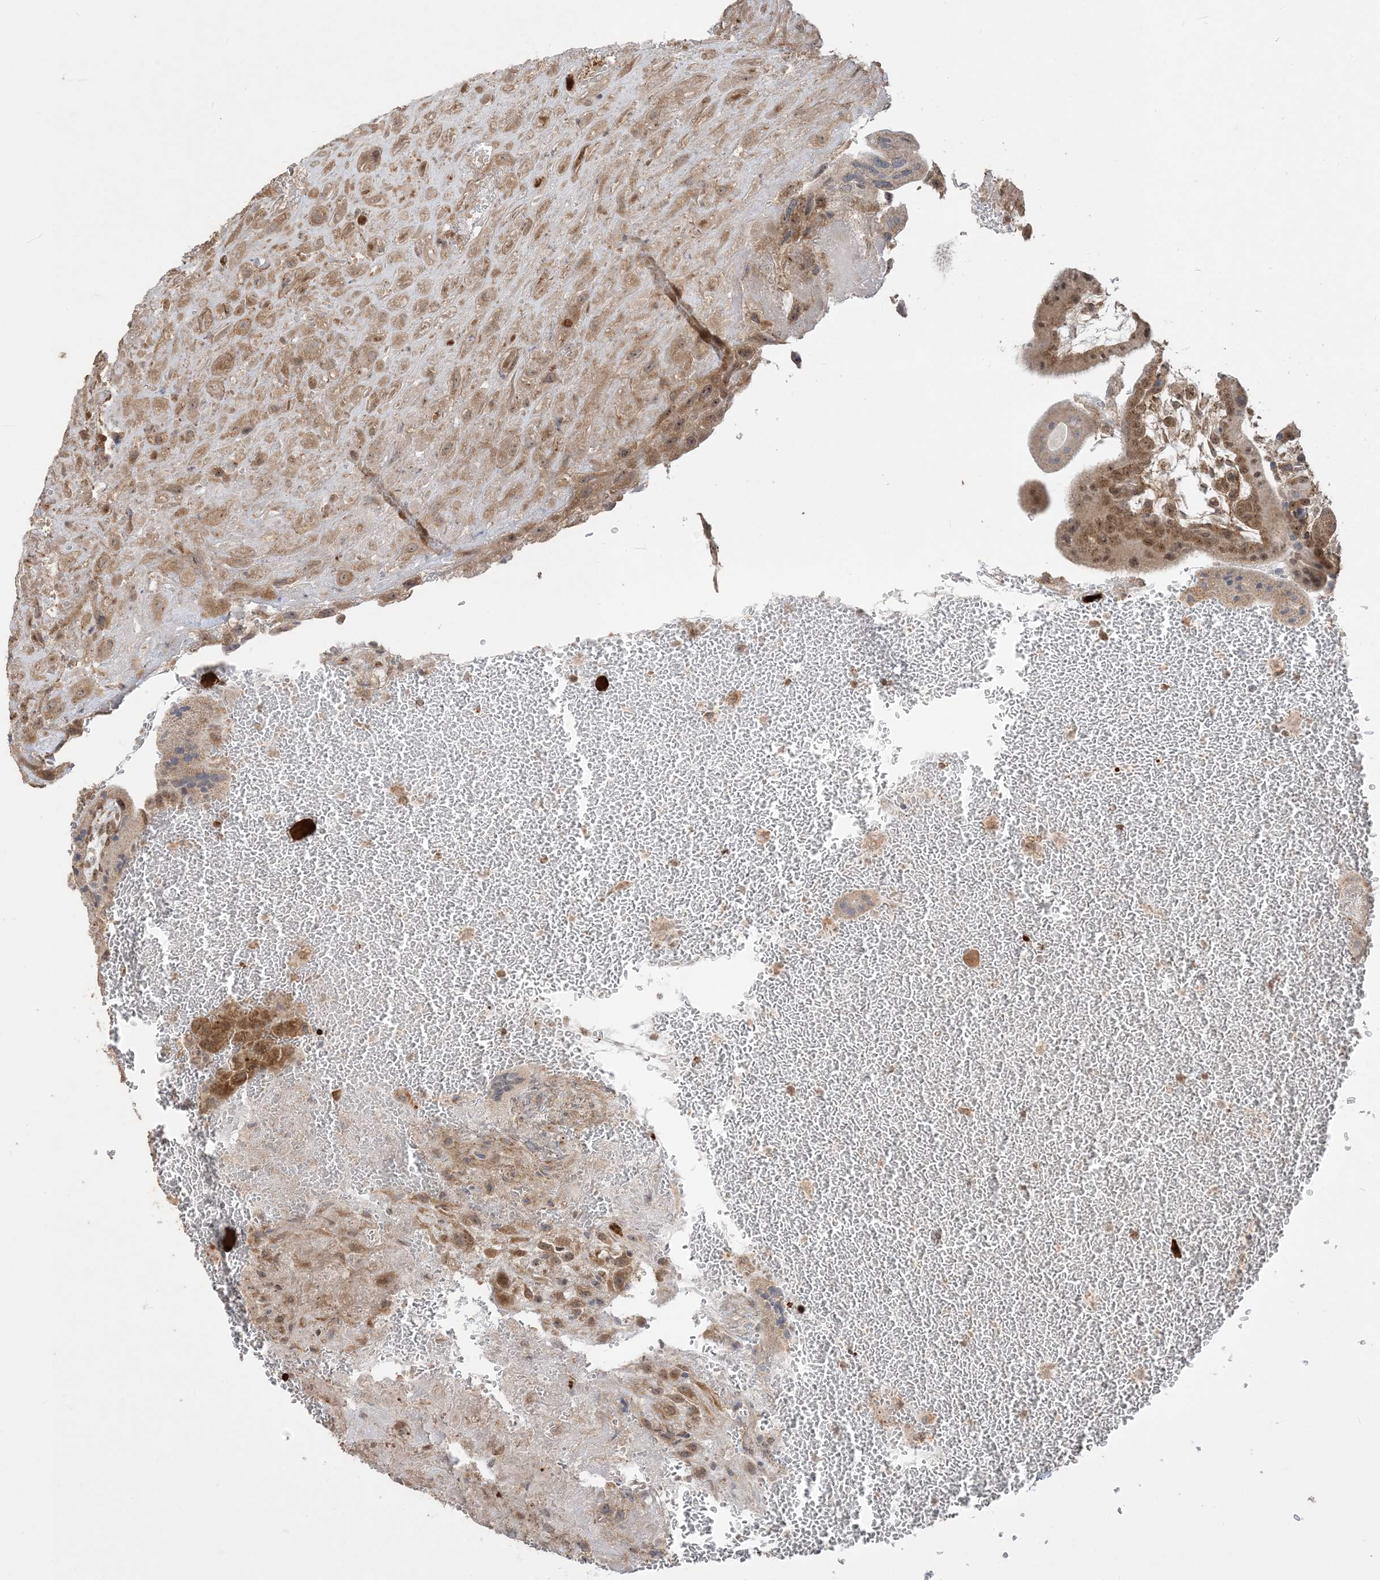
{"staining": {"intensity": "moderate", "quantity": ">75%", "location": "cytoplasmic/membranous"}, "tissue": "placenta", "cell_type": "Decidual cells", "image_type": "normal", "snomed": [{"axis": "morphology", "description": "Normal tissue, NOS"}, {"axis": "topography", "description": "Placenta"}], "caption": "A brown stain highlights moderate cytoplasmic/membranous expression of a protein in decidual cells of normal placenta. (IHC, brightfield microscopy, high magnification).", "gene": "SIRT3", "patient": {"sex": "female", "age": 35}}